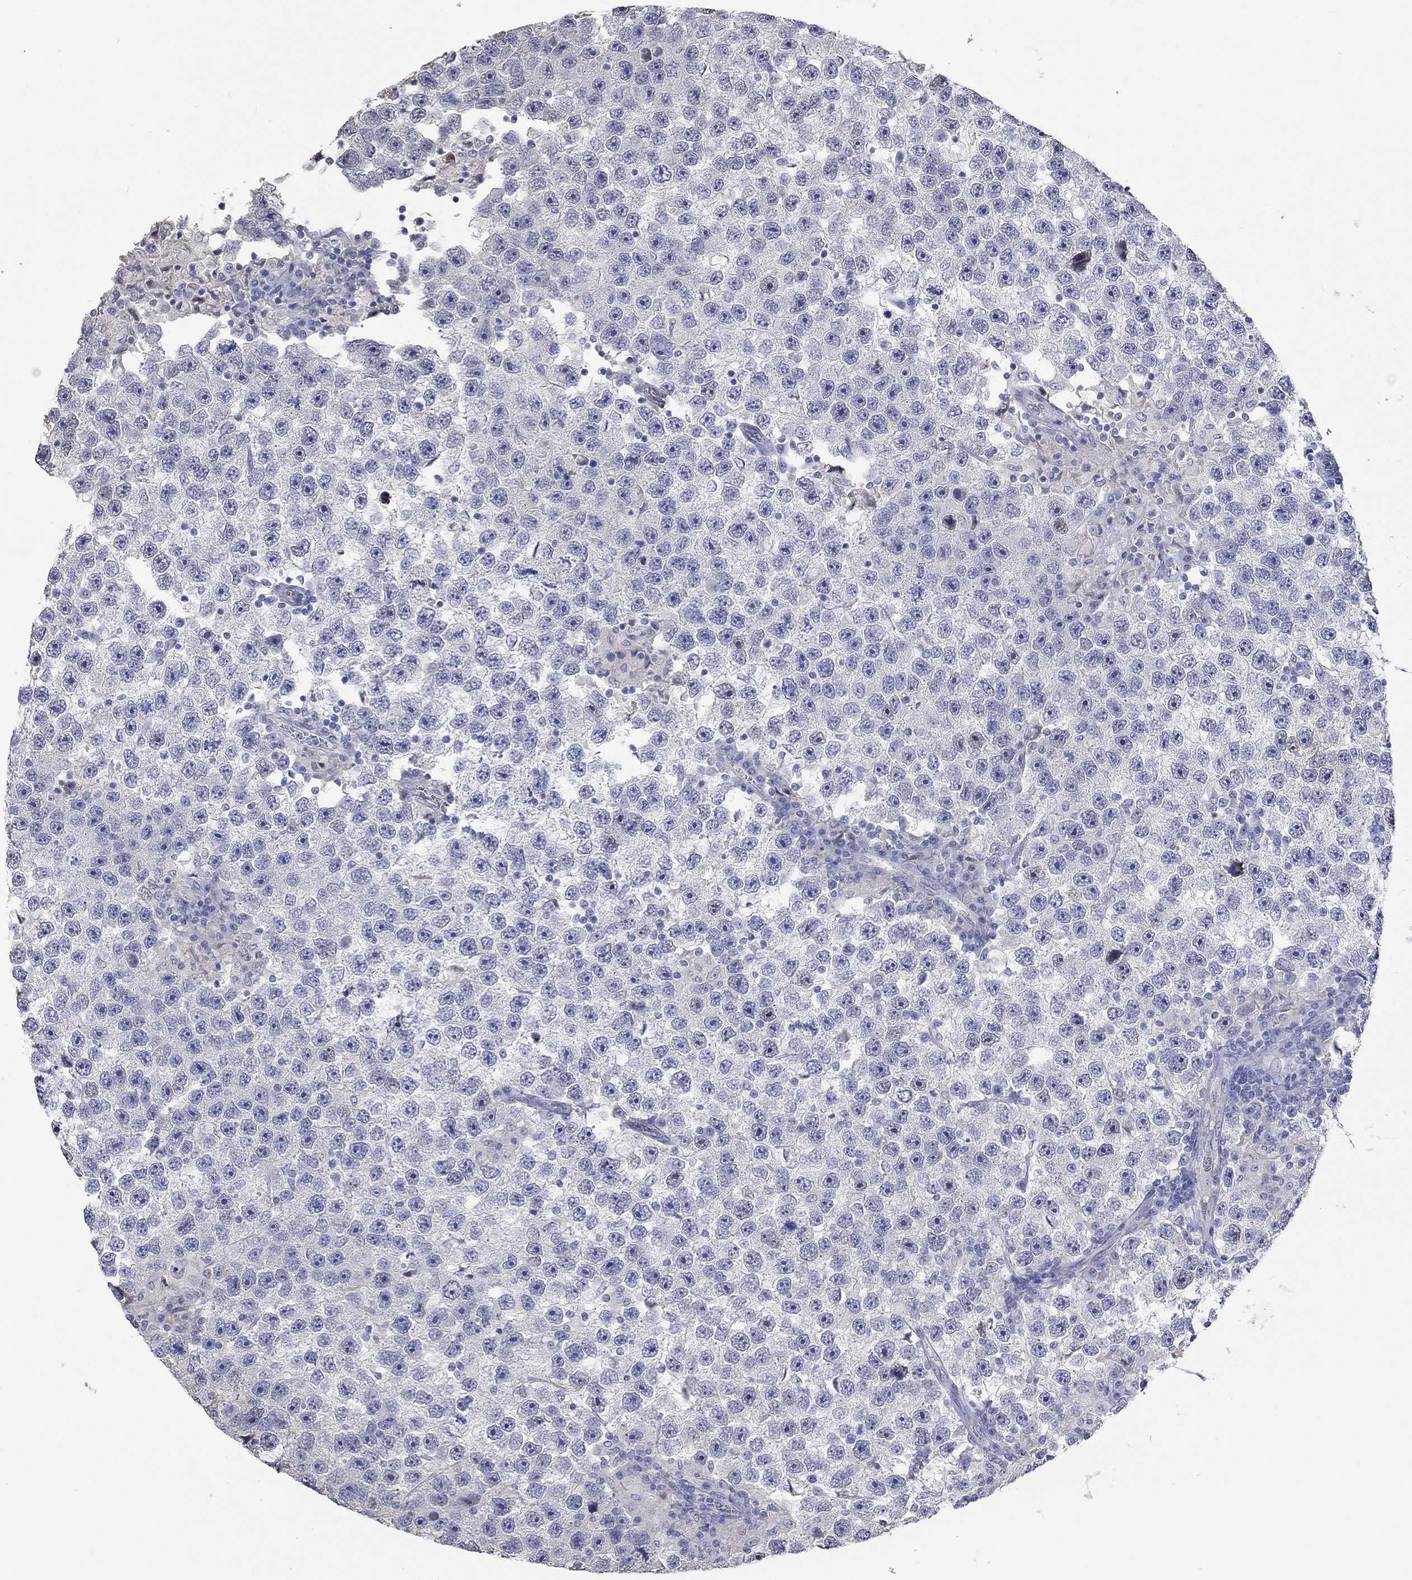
{"staining": {"intensity": "weak", "quantity": "<25%", "location": "nuclear"}, "tissue": "testis cancer", "cell_type": "Tumor cells", "image_type": "cancer", "snomed": [{"axis": "morphology", "description": "Seminoma, NOS"}, {"axis": "topography", "description": "Testis"}], "caption": "DAB (3,3'-diaminobenzidine) immunohistochemical staining of testis seminoma shows no significant positivity in tumor cells.", "gene": "PNMA5", "patient": {"sex": "male", "age": 26}}